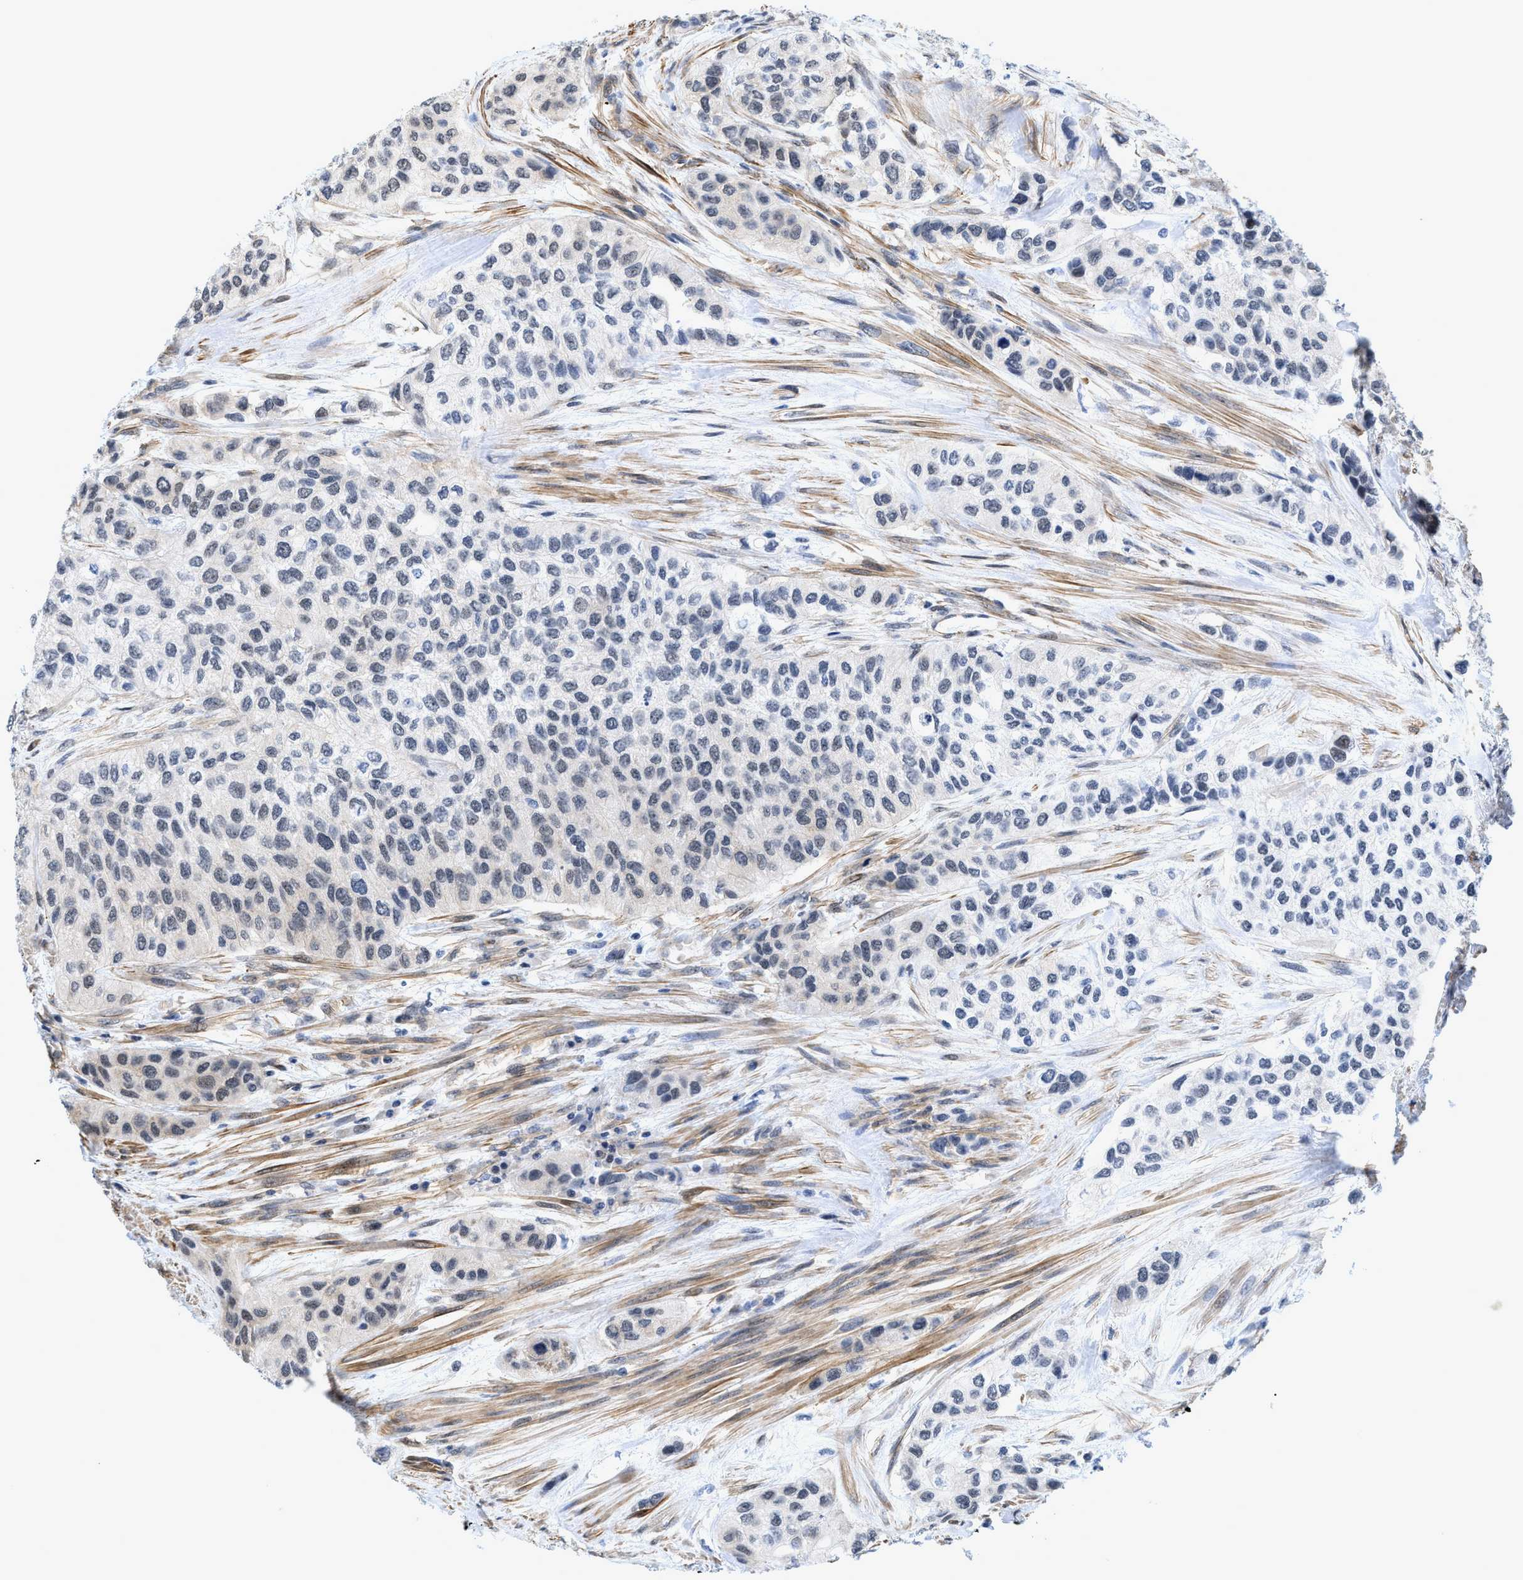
{"staining": {"intensity": "negative", "quantity": "none", "location": "none"}, "tissue": "urothelial cancer", "cell_type": "Tumor cells", "image_type": "cancer", "snomed": [{"axis": "morphology", "description": "Urothelial carcinoma, High grade"}, {"axis": "topography", "description": "Urinary bladder"}], "caption": "Immunohistochemistry (IHC) of human urothelial cancer reveals no staining in tumor cells.", "gene": "GPRASP2", "patient": {"sex": "female", "age": 56}}